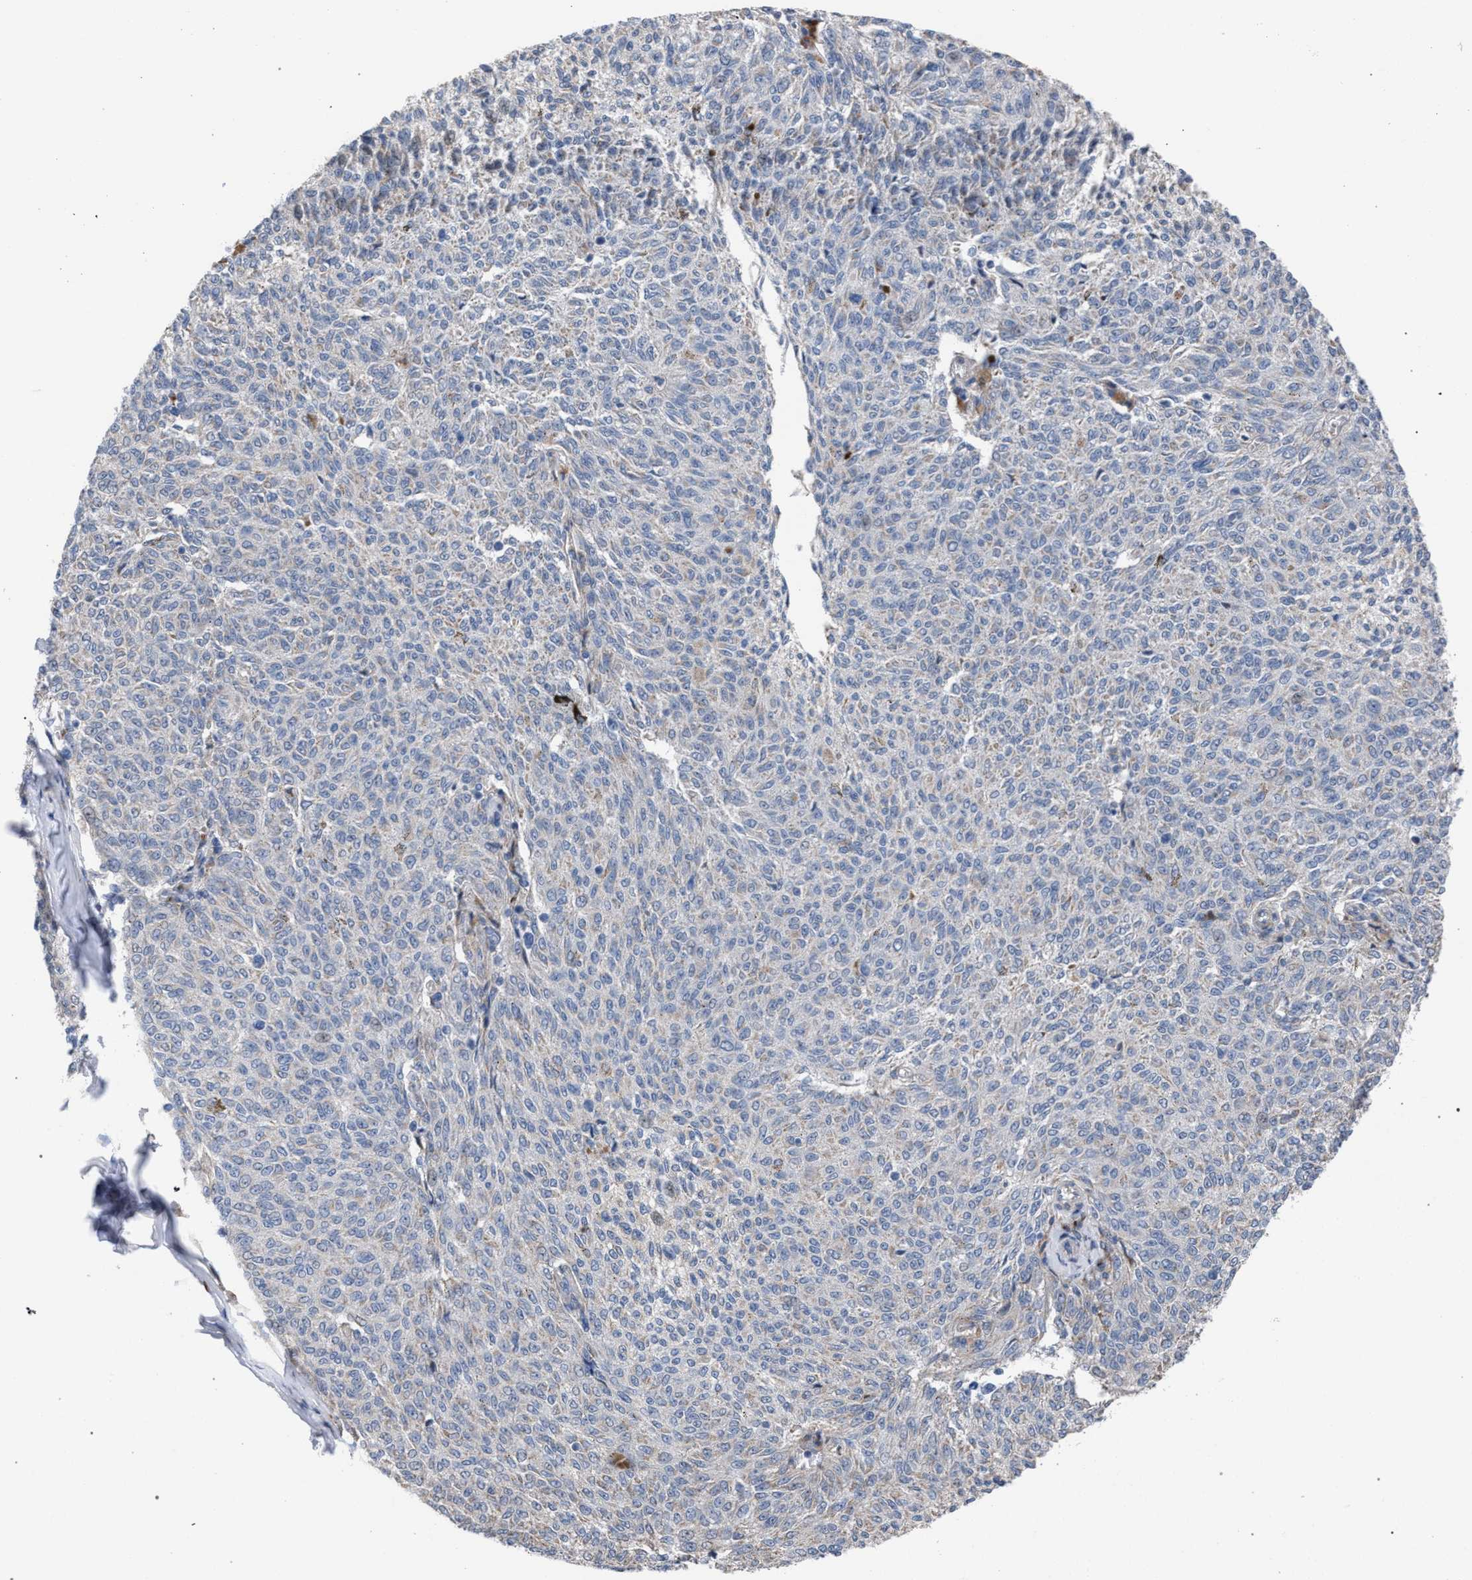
{"staining": {"intensity": "negative", "quantity": "none", "location": "none"}, "tissue": "melanoma", "cell_type": "Tumor cells", "image_type": "cancer", "snomed": [{"axis": "morphology", "description": "Malignant melanoma, NOS"}, {"axis": "topography", "description": "Skin"}], "caption": "High magnification brightfield microscopy of melanoma stained with DAB (3,3'-diaminobenzidine) (brown) and counterstained with hematoxylin (blue): tumor cells show no significant expression.", "gene": "RNF135", "patient": {"sex": "female", "age": 72}}